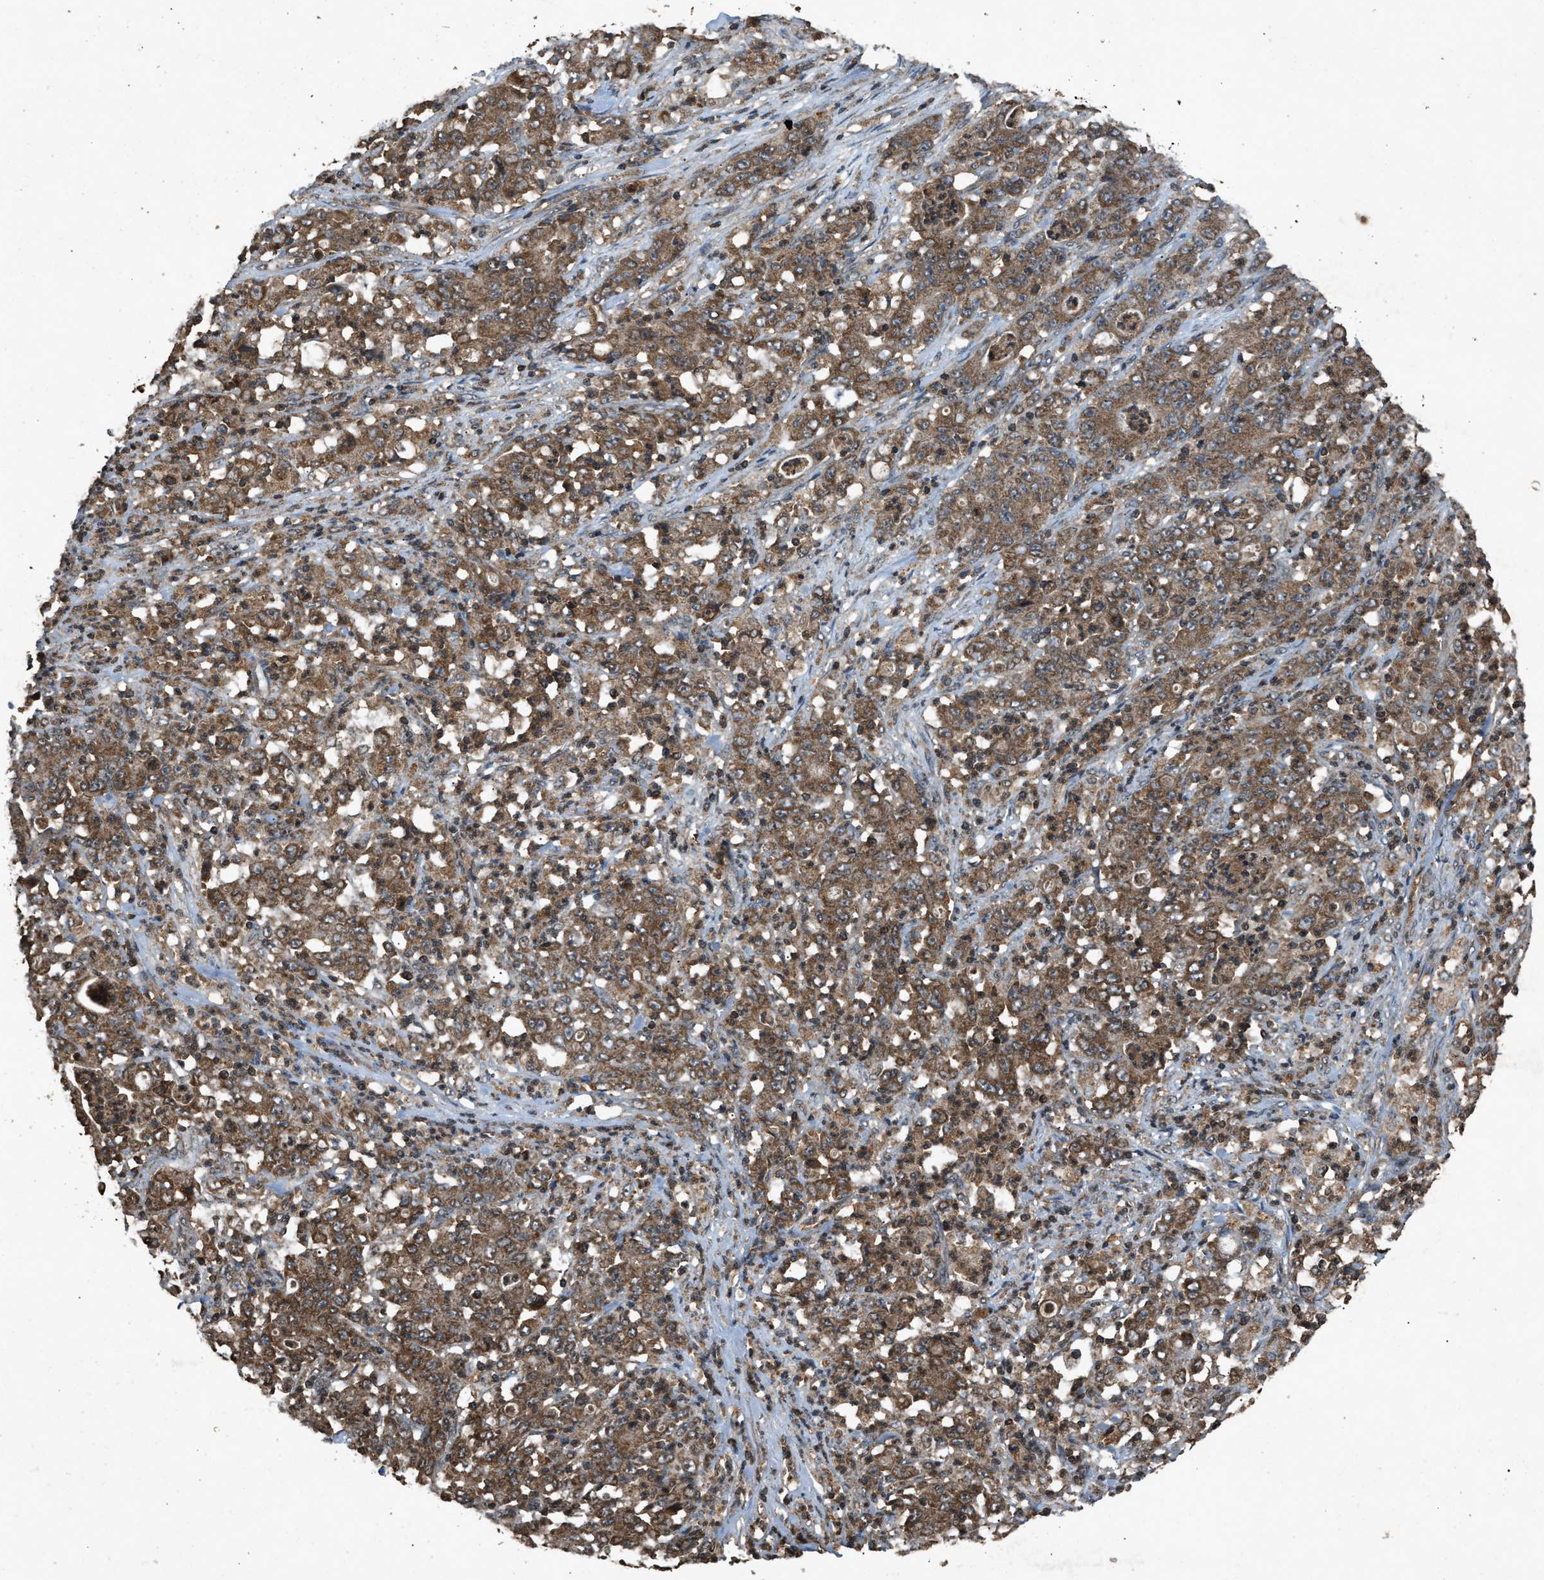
{"staining": {"intensity": "moderate", "quantity": ">75%", "location": "cytoplasmic/membranous"}, "tissue": "stomach cancer", "cell_type": "Tumor cells", "image_type": "cancer", "snomed": [{"axis": "morphology", "description": "Adenocarcinoma, NOS"}, {"axis": "topography", "description": "Stomach, lower"}], "caption": "A histopathology image of human stomach cancer stained for a protein displays moderate cytoplasmic/membranous brown staining in tumor cells.", "gene": "OAS1", "patient": {"sex": "female", "age": 71}}